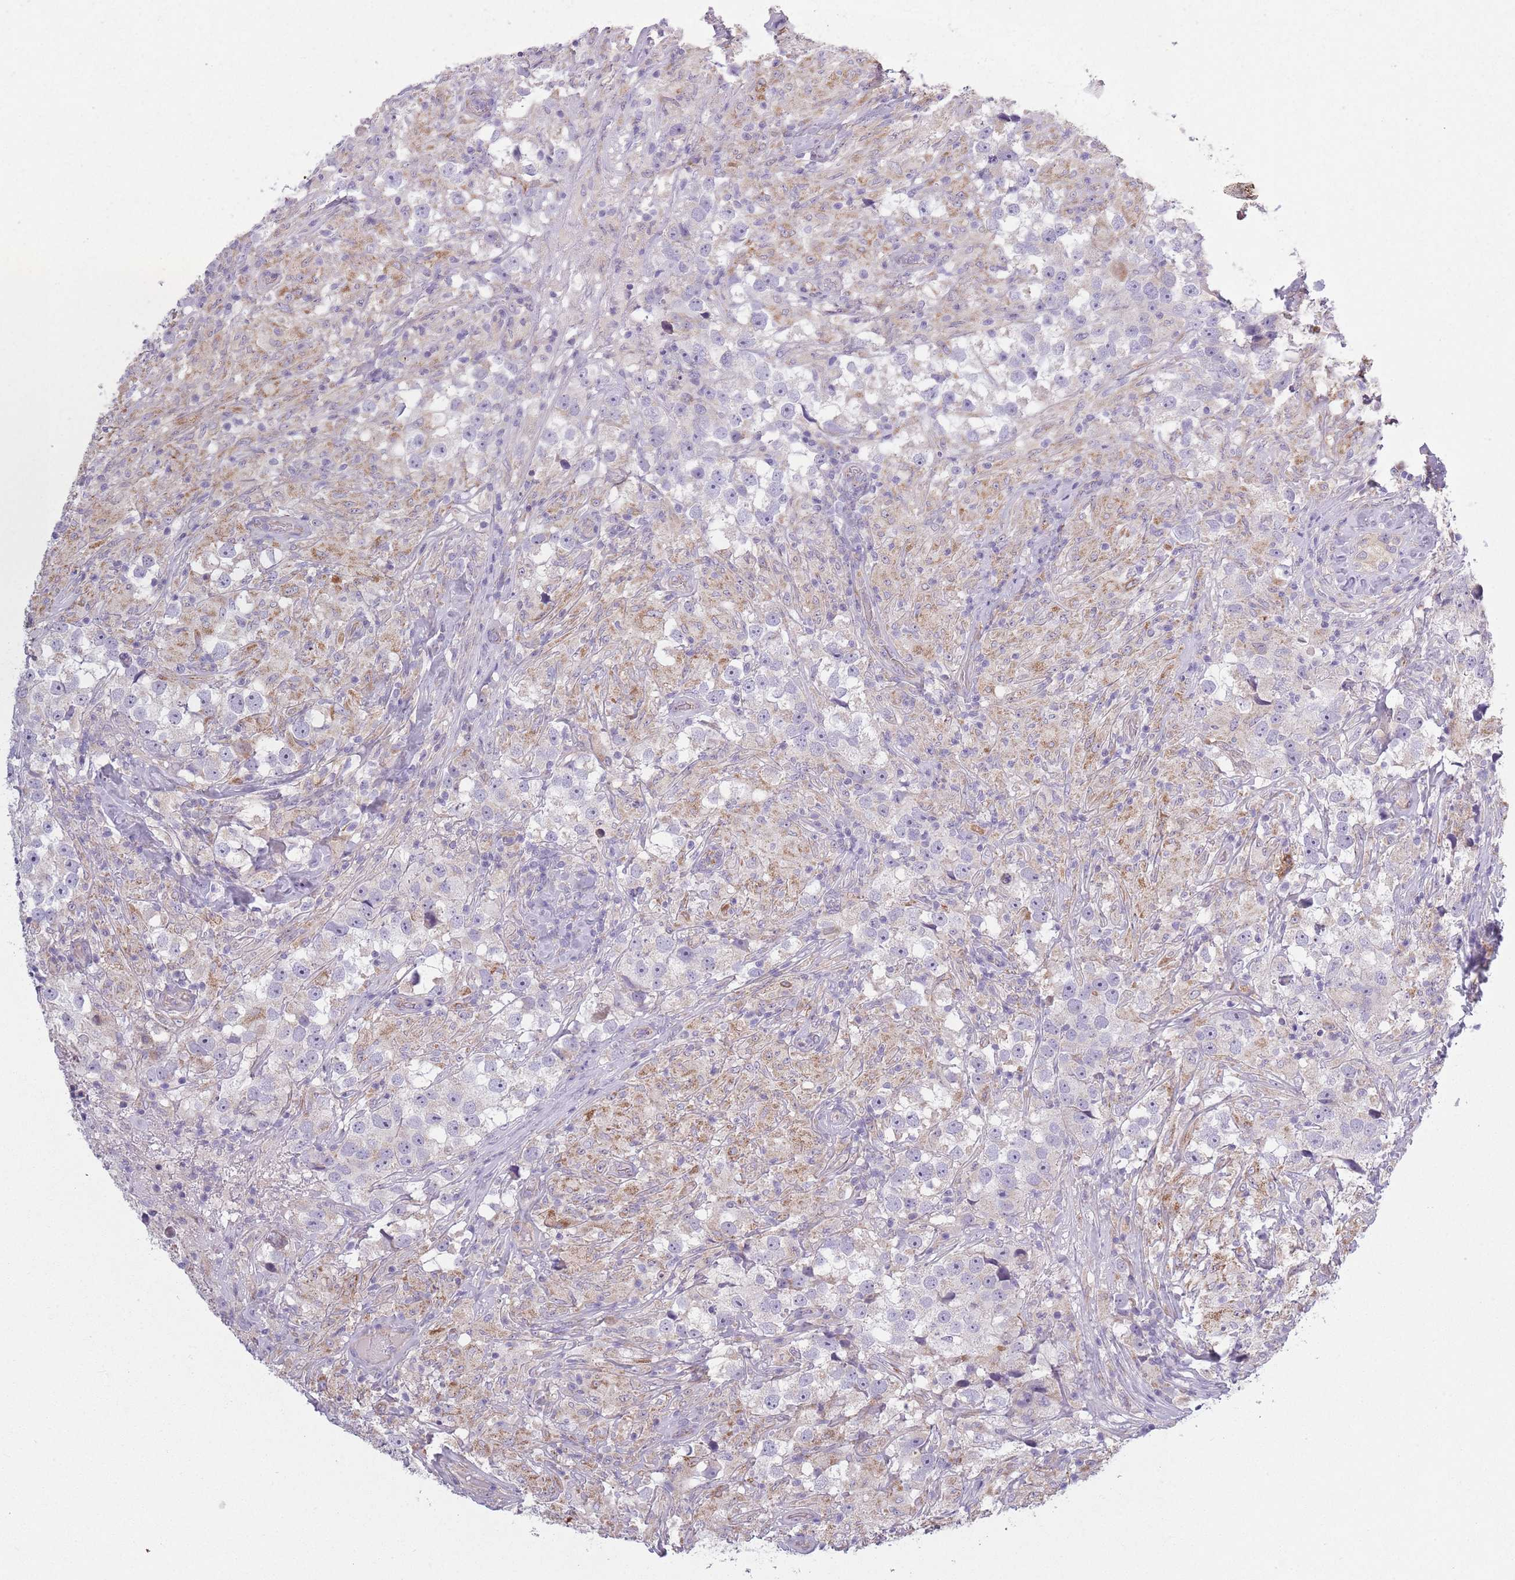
{"staining": {"intensity": "negative", "quantity": "none", "location": "none"}, "tissue": "testis cancer", "cell_type": "Tumor cells", "image_type": "cancer", "snomed": [{"axis": "morphology", "description": "Seminoma, NOS"}, {"axis": "topography", "description": "Testis"}], "caption": "IHC of human testis cancer (seminoma) displays no positivity in tumor cells.", "gene": "COQ5", "patient": {"sex": "male", "age": 46}}